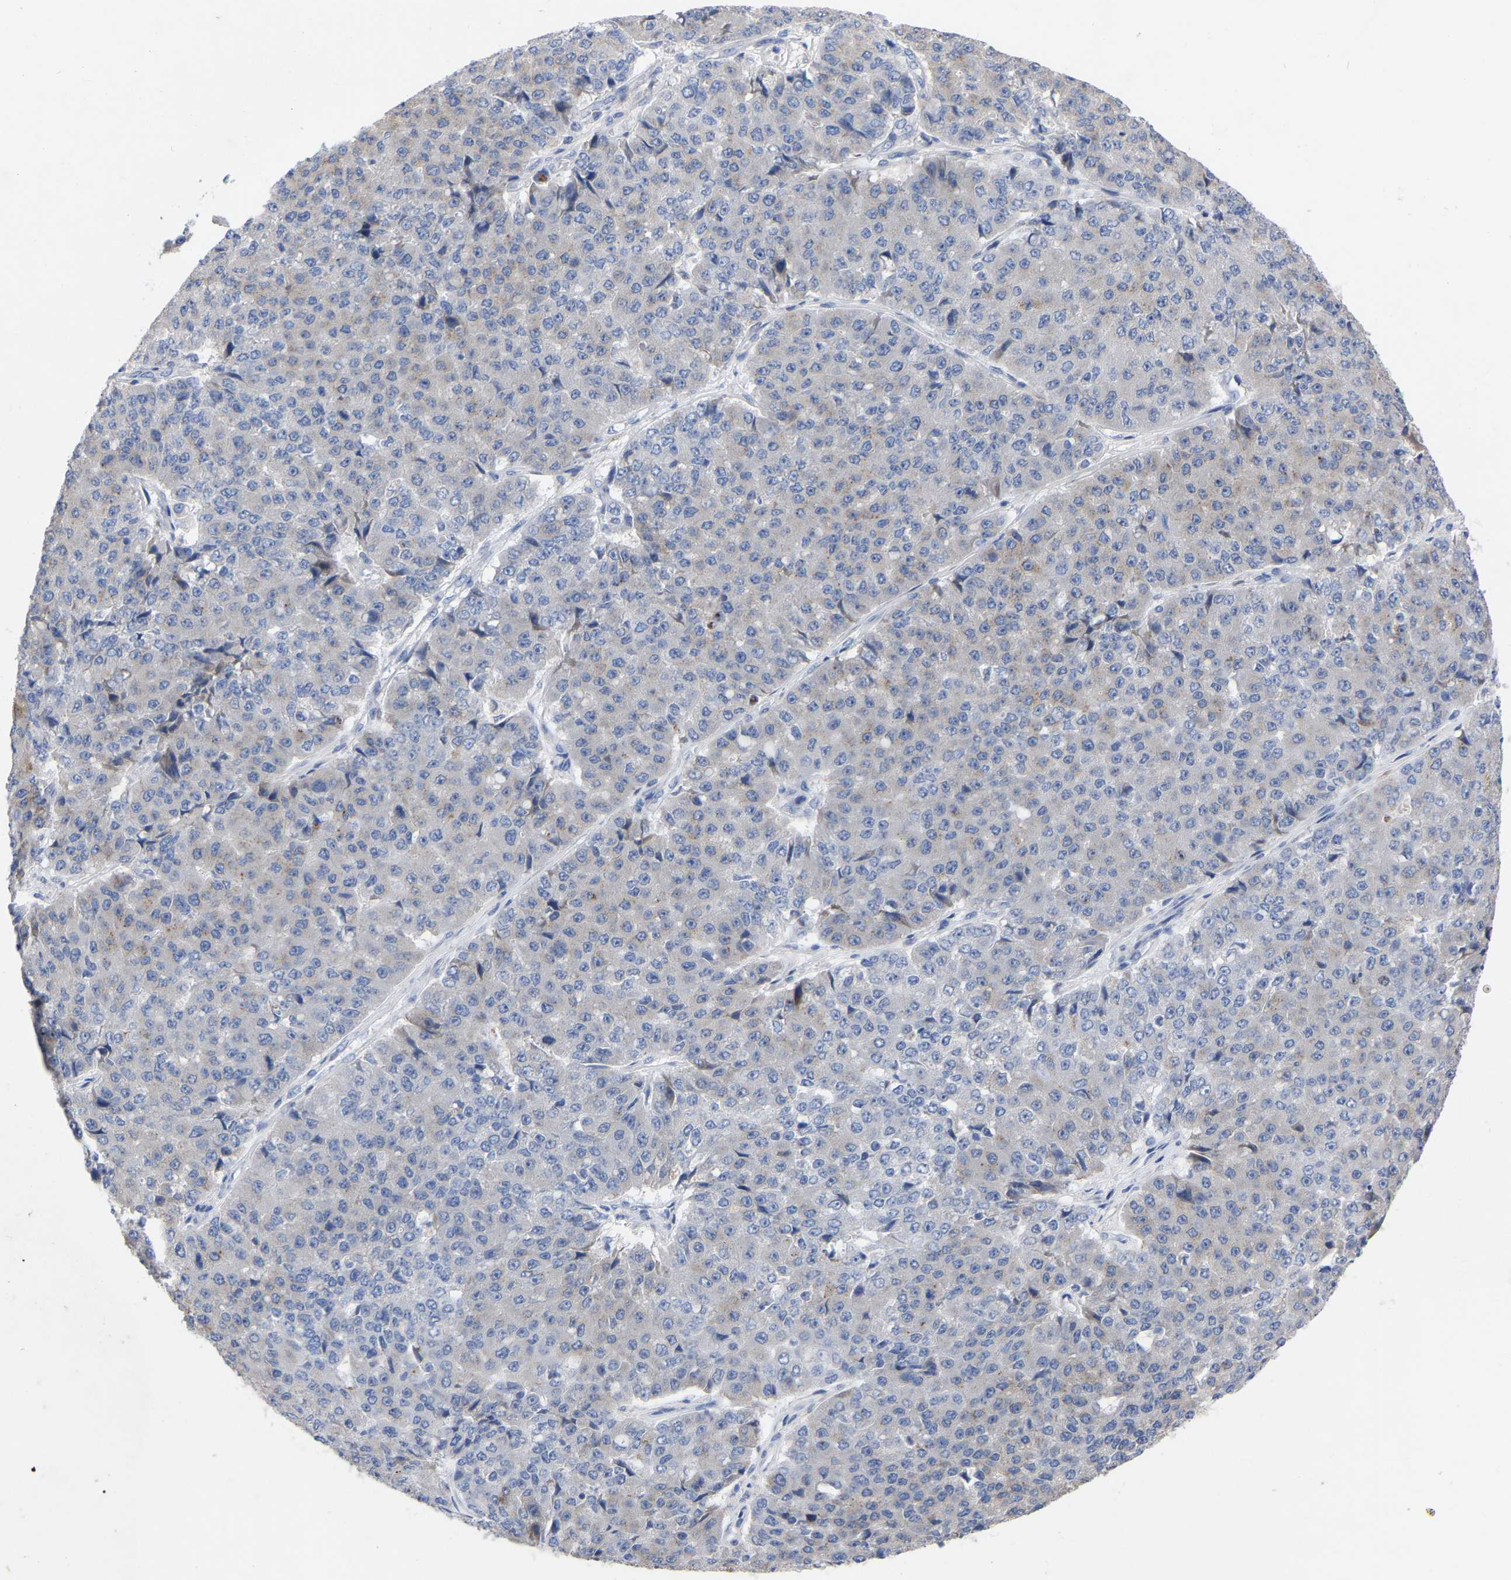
{"staining": {"intensity": "weak", "quantity": "<25%", "location": "cytoplasmic/membranous"}, "tissue": "pancreatic cancer", "cell_type": "Tumor cells", "image_type": "cancer", "snomed": [{"axis": "morphology", "description": "Adenocarcinoma, NOS"}, {"axis": "topography", "description": "Pancreas"}], "caption": "Pancreatic adenocarcinoma was stained to show a protein in brown. There is no significant expression in tumor cells.", "gene": "STRIP2", "patient": {"sex": "male", "age": 50}}